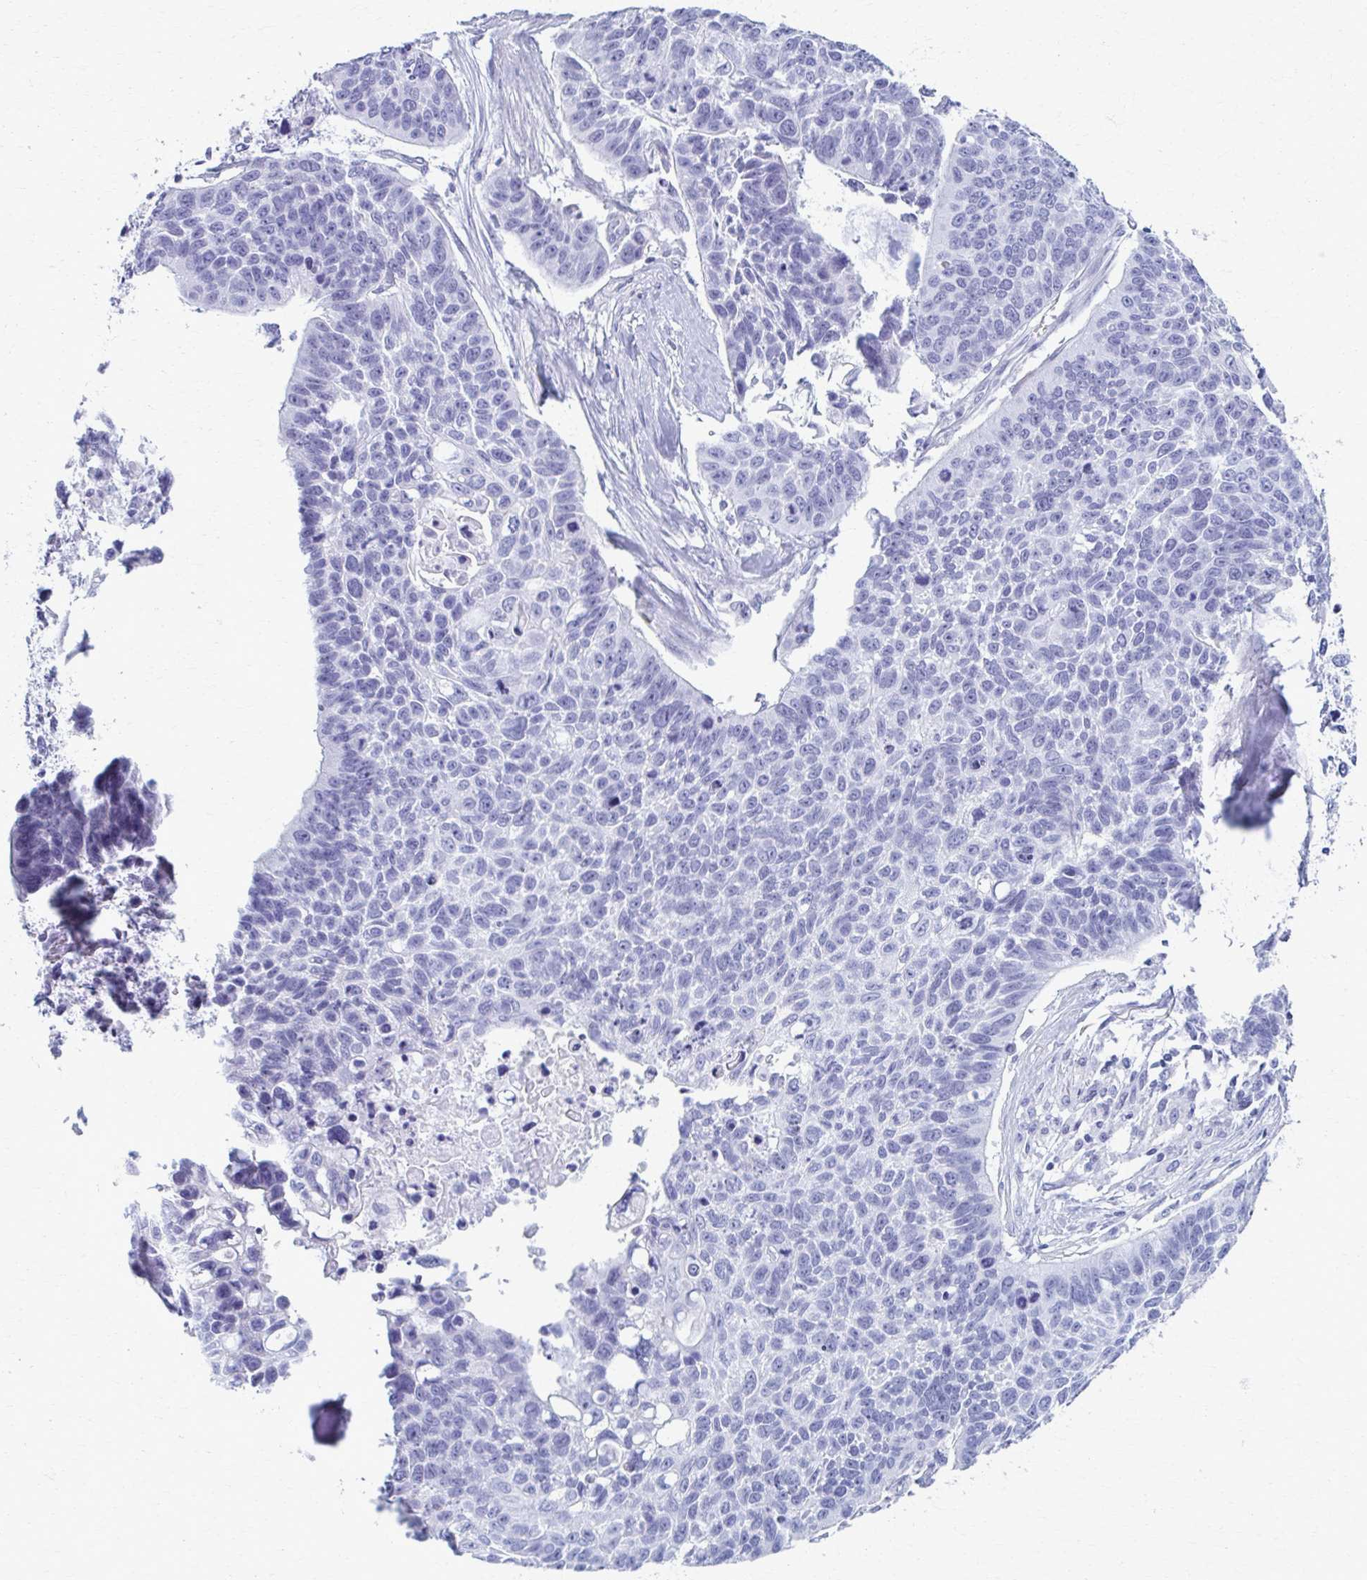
{"staining": {"intensity": "negative", "quantity": "none", "location": "none"}, "tissue": "lung cancer", "cell_type": "Tumor cells", "image_type": "cancer", "snomed": [{"axis": "morphology", "description": "Squamous cell carcinoma, NOS"}, {"axis": "topography", "description": "Lung"}], "caption": "Protein analysis of squamous cell carcinoma (lung) exhibits no significant staining in tumor cells.", "gene": "MPLKIP", "patient": {"sex": "male", "age": 62}}